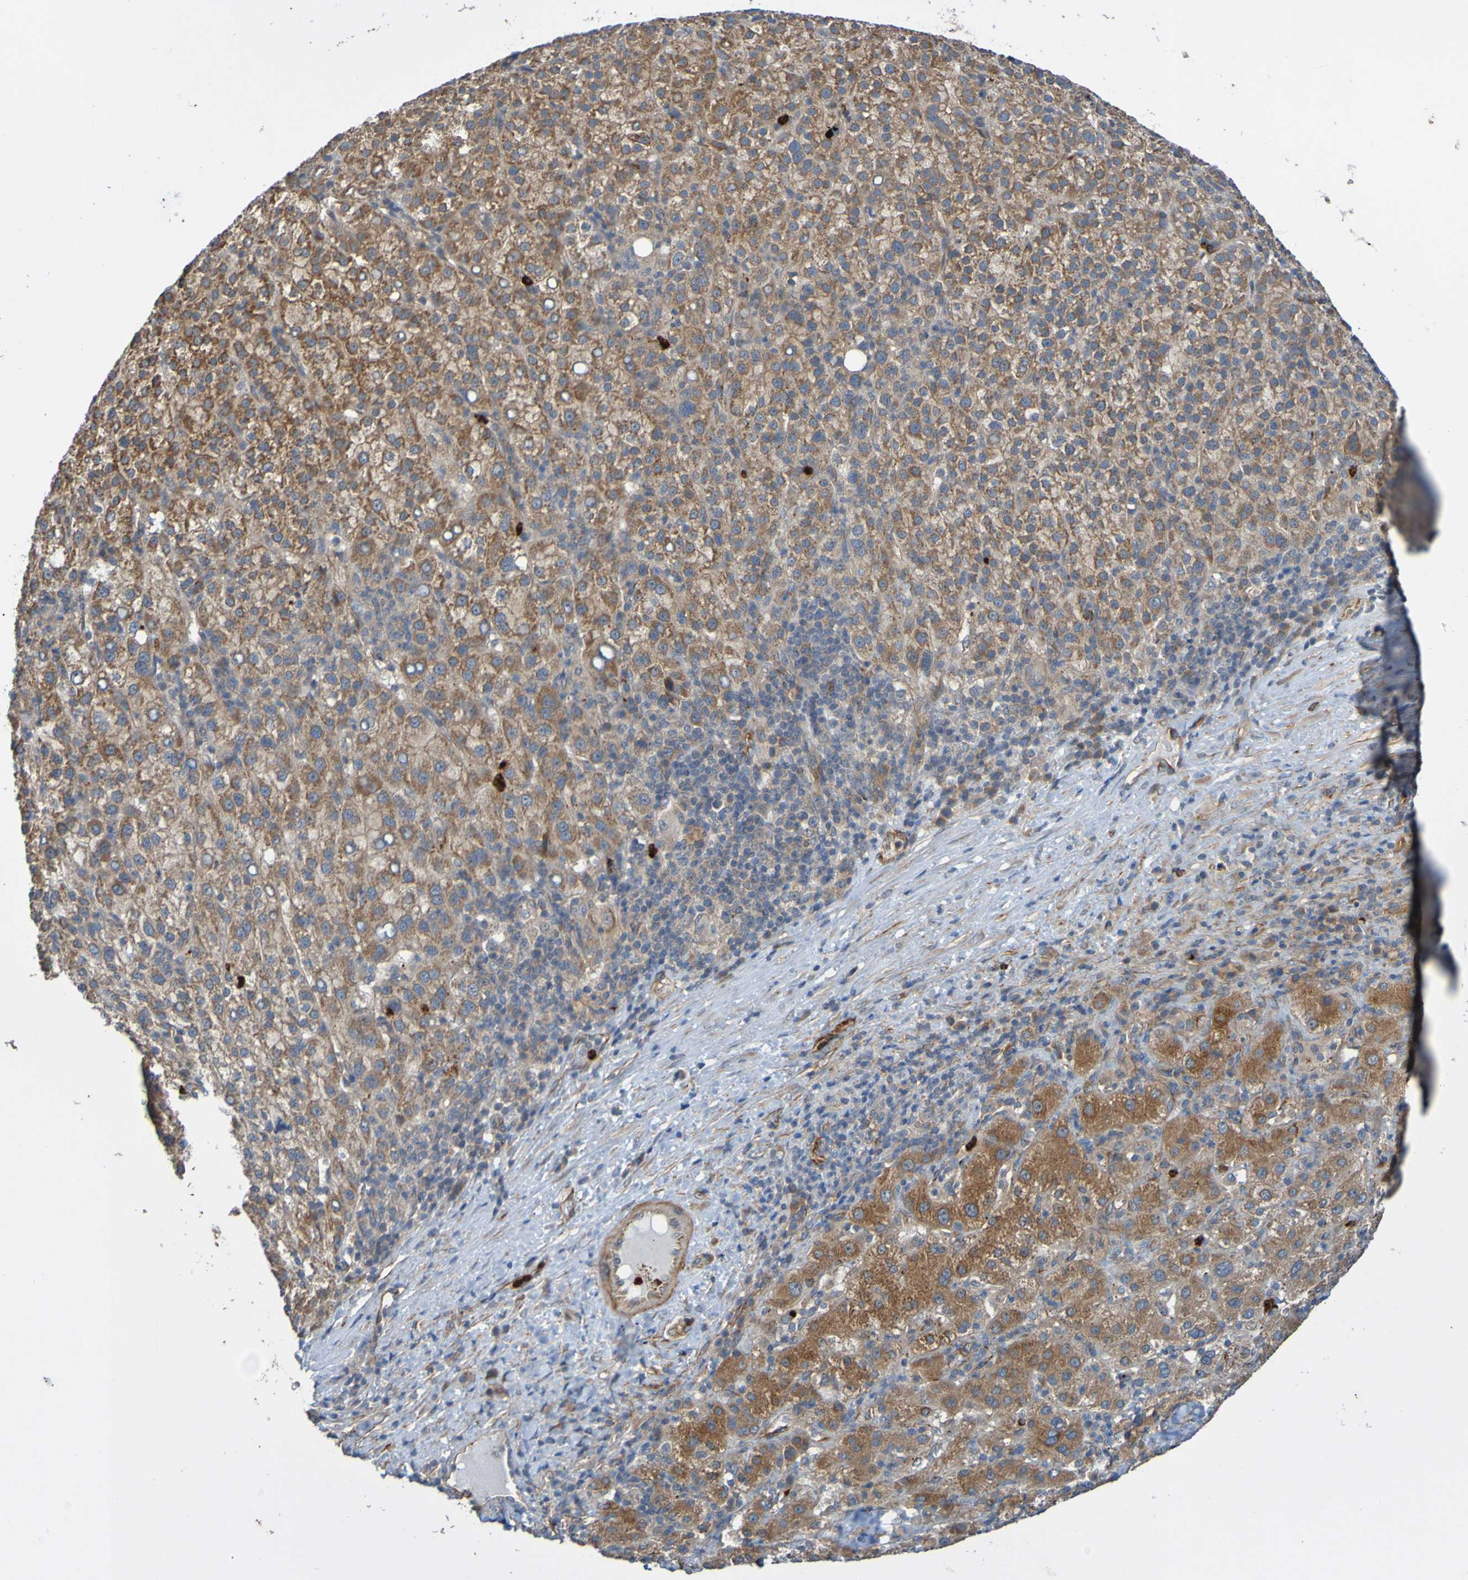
{"staining": {"intensity": "moderate", "quantity": ">75%", "location": "cytoplasmic/membranous"}, "tissue": "liver cancer", "cell_type": "Tumor cells", "image_type": "cancer", "snomed": [{"axis": "morphology", "description": "Carcinoma, Hepatocellular, NOS"}, {"axis": "topography", "description": "Liver"}], "caption": "Liver hepatocellular carcinoma tissue reveals moderate cytoplasmic/membranous positivity in about >75% of tumor cells, visualized by immunohistochemistry. (DAB (3,3'-diaminobenzidine) = brown stain, brightfield microscopy at high magnification).", "gene": "ST8SIA6", "patient": {"sex": "female", "age": 58}}